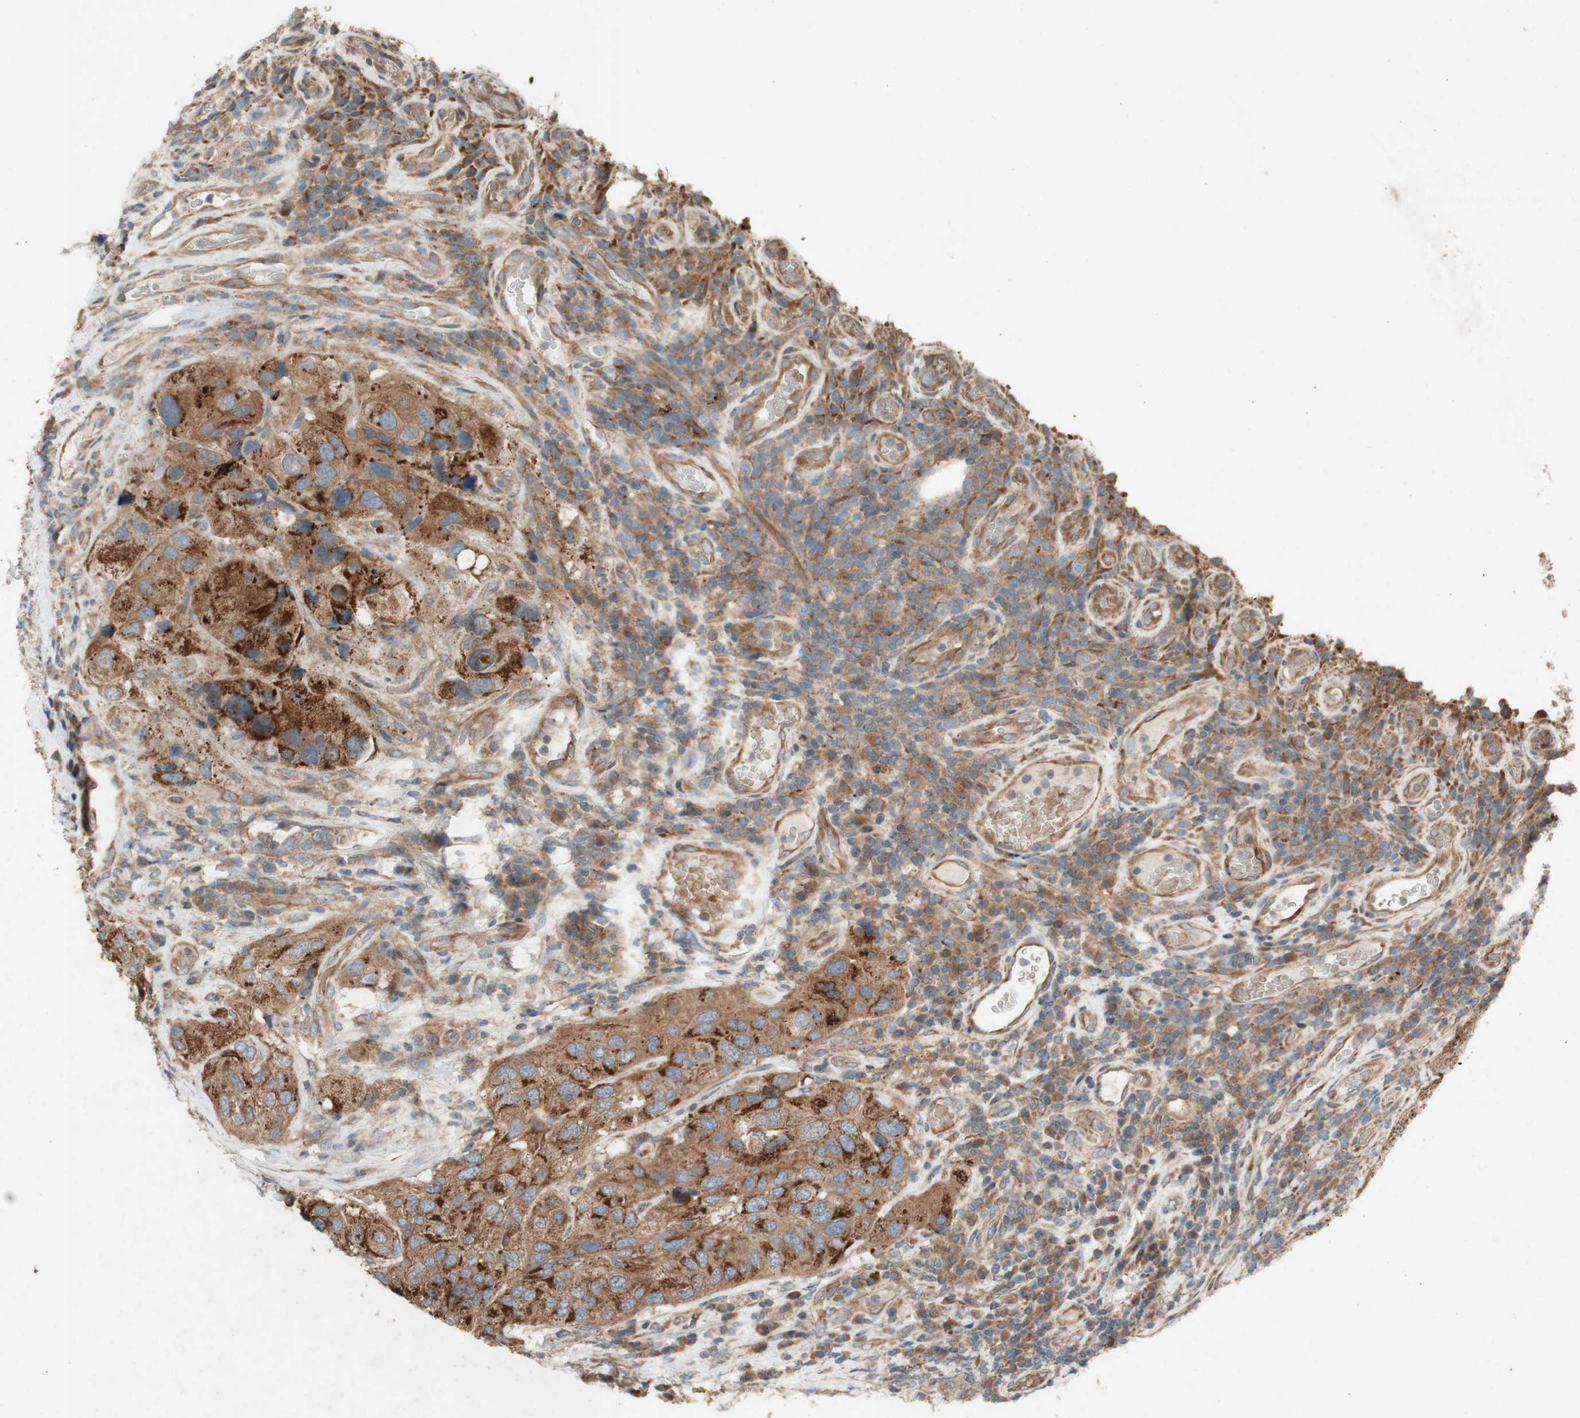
{"staining": {"intensity": "moderate", "quantity": ">75%", "location": "cytoplasmic/membranous"}, "tissue": "urothelial cancer", "cell_type": "Tumor cells", "image_type": "cancer", "snomed": [{"axis": "morphology", "description": "Urothelial carcinoma, High grade"}, {"axis": "topography", "description": "Urinary bladder"}], "caption": "Approximately >75% of tumor cells in high-grade urothelial carcinoma exhibit moderate cytoplasmic/membranous protein expression as visualized by brown immunohistochemical staining.", "gene": "TST", "patient": {"sex": "female", "age": 64}}